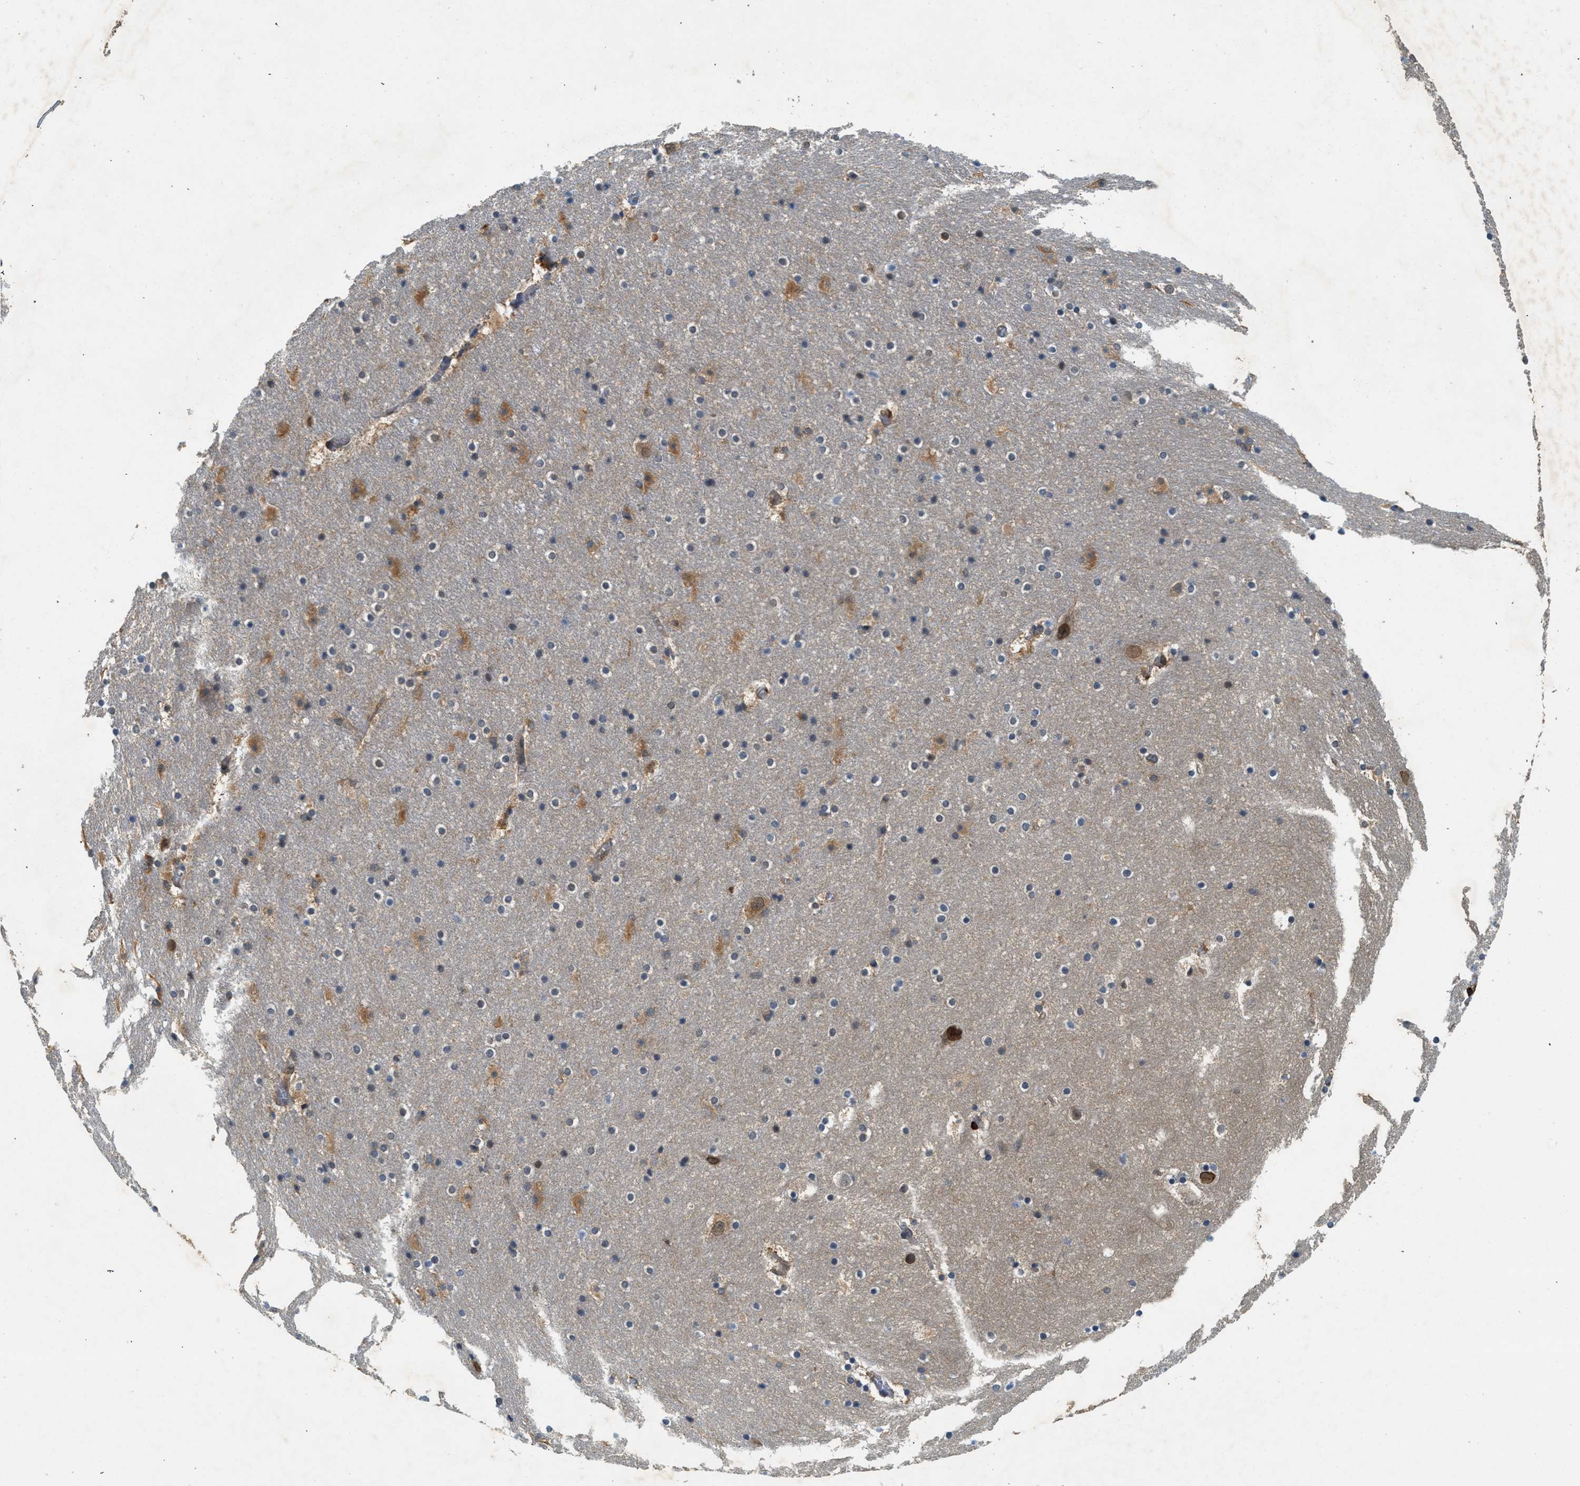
{"staining": {"intensity": "moderate", "quantity": "<25%", "location": "cytoplasmic/membranous"}, "tissue": "hippocampus", "cell_type": "Glial cells", "image_type": "normal", "snomed": [{"axis": "morphology", "description": "Normal tissue, NOS"}, {"axis": "topography", "description": "Hippocampus"}], "caption": "A brown stain highlights moderate cytoplasmic/membranous positivity of a protein in glial cells of normal human hippocampus. Nuclei are stained in blue.", "gene": "GMPPB", "patient": {"sex": "male", "age": 45}}